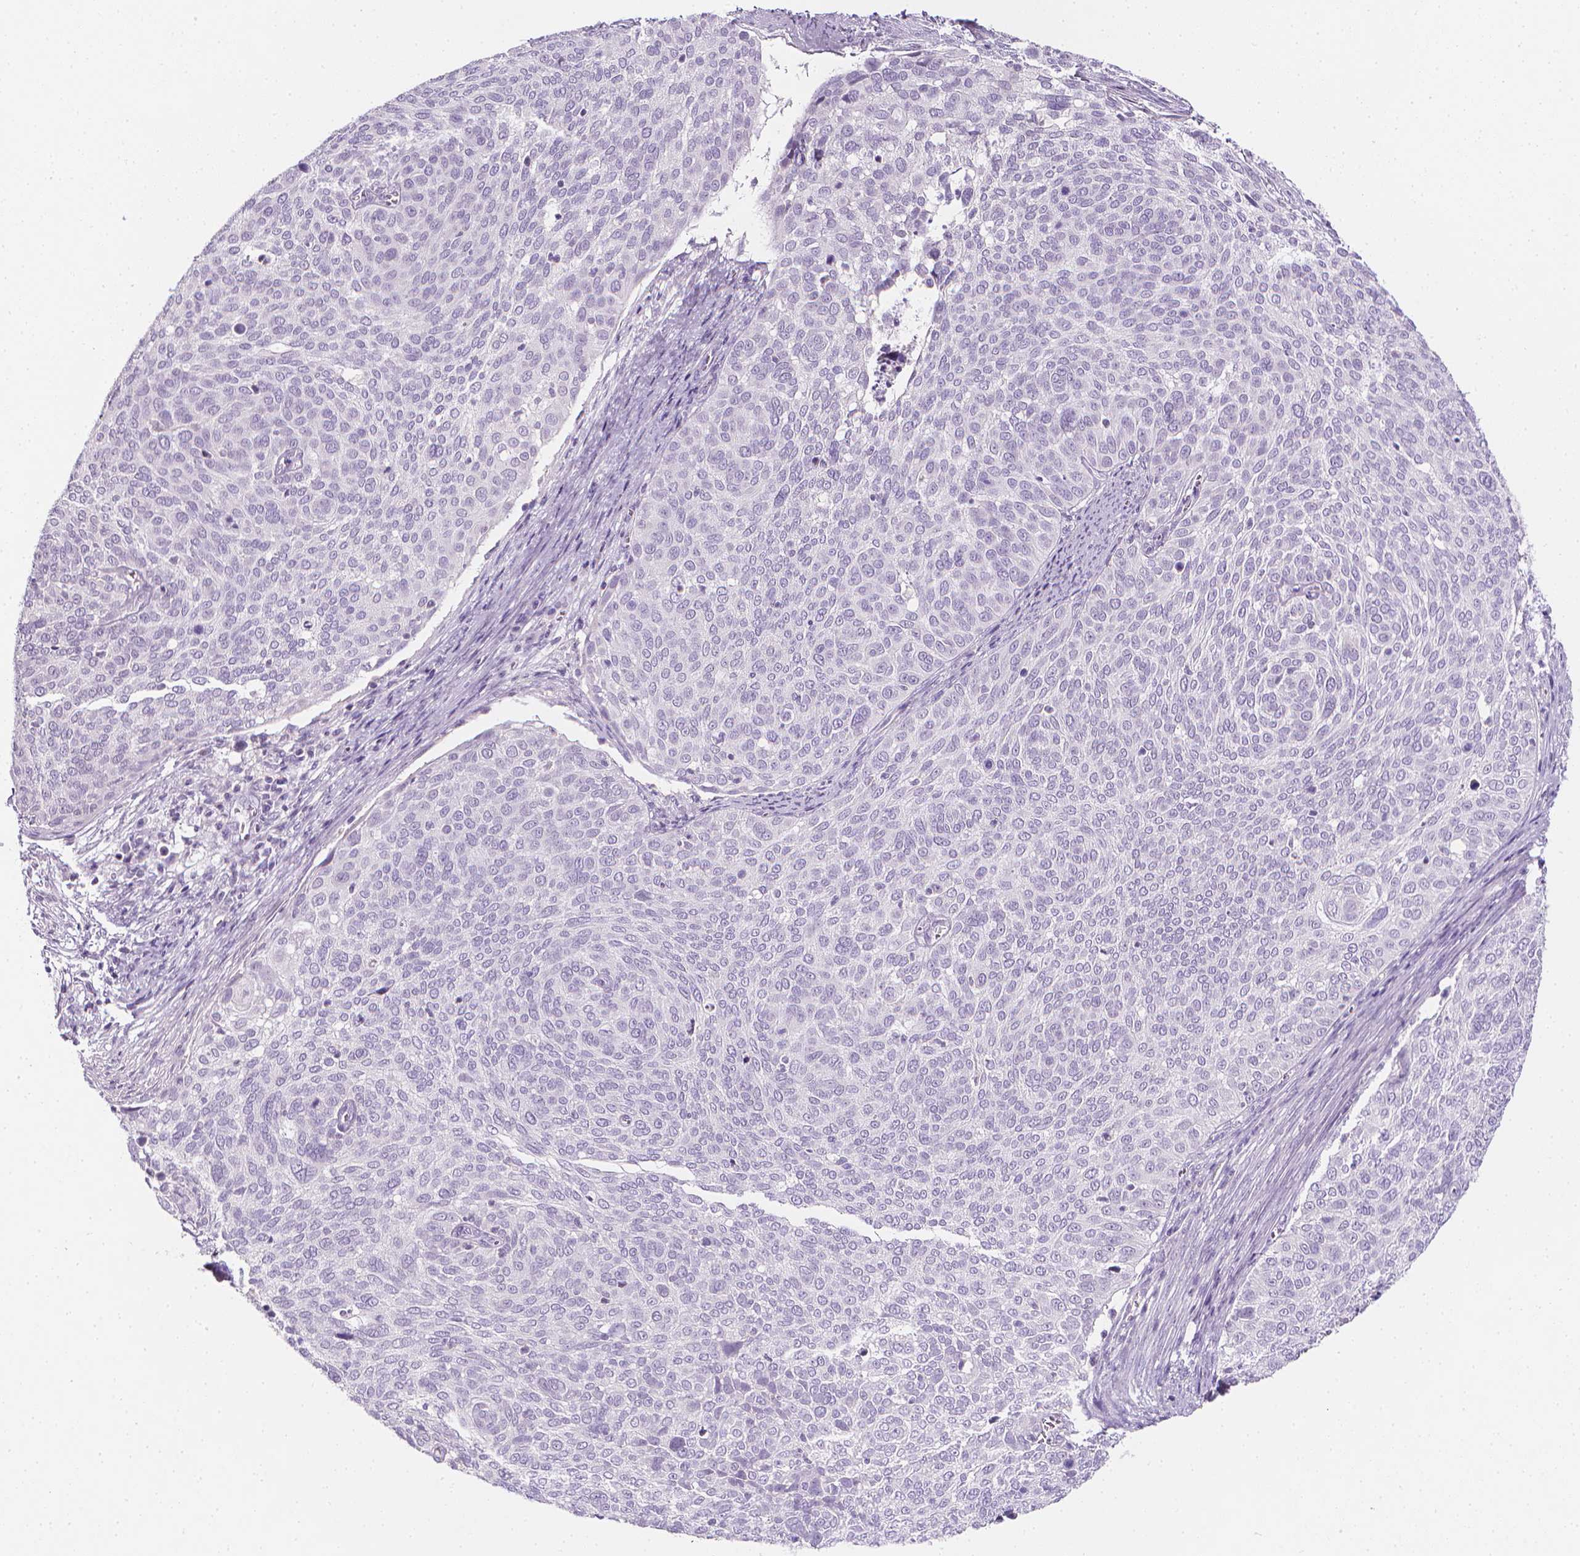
{"staining": {"intensity": "negative", "quantity": "none", "location": "none"}, "tissue": "cervical cancer", "cell_type": "Tumor cells", "image_type": "cancer", "snomed": [{"axis": "morphology", "description": "Squamous cell carcinoma, NOS"}, {"axis": "topography", "description": "Cervix"}], "caption": "Cervical cancer (squamous cell carcinoma) stained for a protein using immunohistochemistry shows no staining tumor cells.", "gene": "DCAF8L1", "patient": {"sex": "female", "age": 39}}